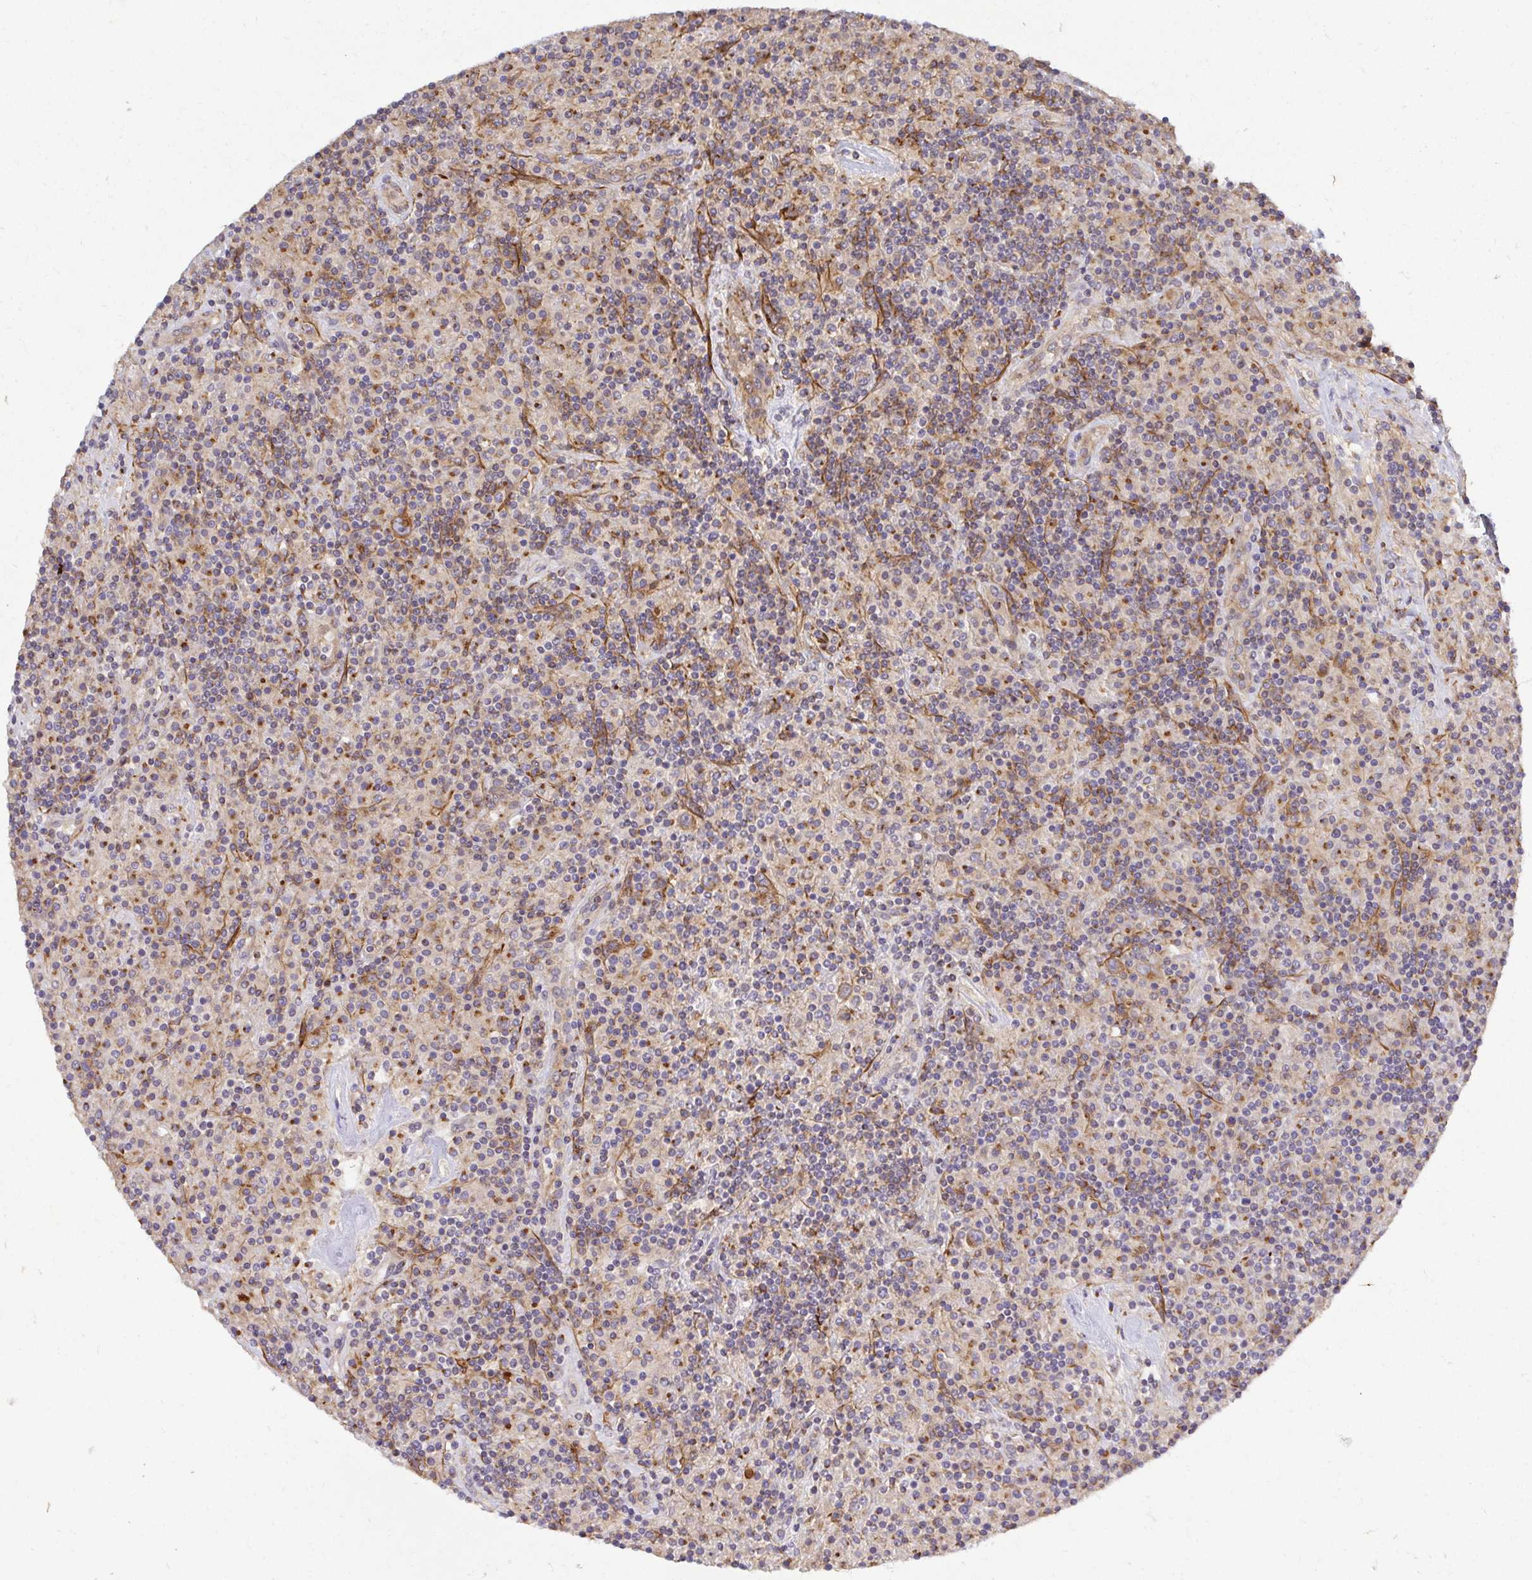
{"staining": {"intensity": "moderate", "quantity": ">75%", "location": "cytoplasmic/membranous"}, "tissue": "lymphoma", "cell_type": "Tumor cells", "image_type": "cancer", "snomed": [{"axis": "morphology", "description": "Hodgkin's disease, NOS"}, {"axis": "topography", "description": "Lymph node"}], "caption": "Moderate cytoplasmic/membranous protein positivity is identified in about >75% of tumor cells in Hodgkin's disease.", "gene": "TM9SF4", "patient": {"sex": "male", "age": 70}}